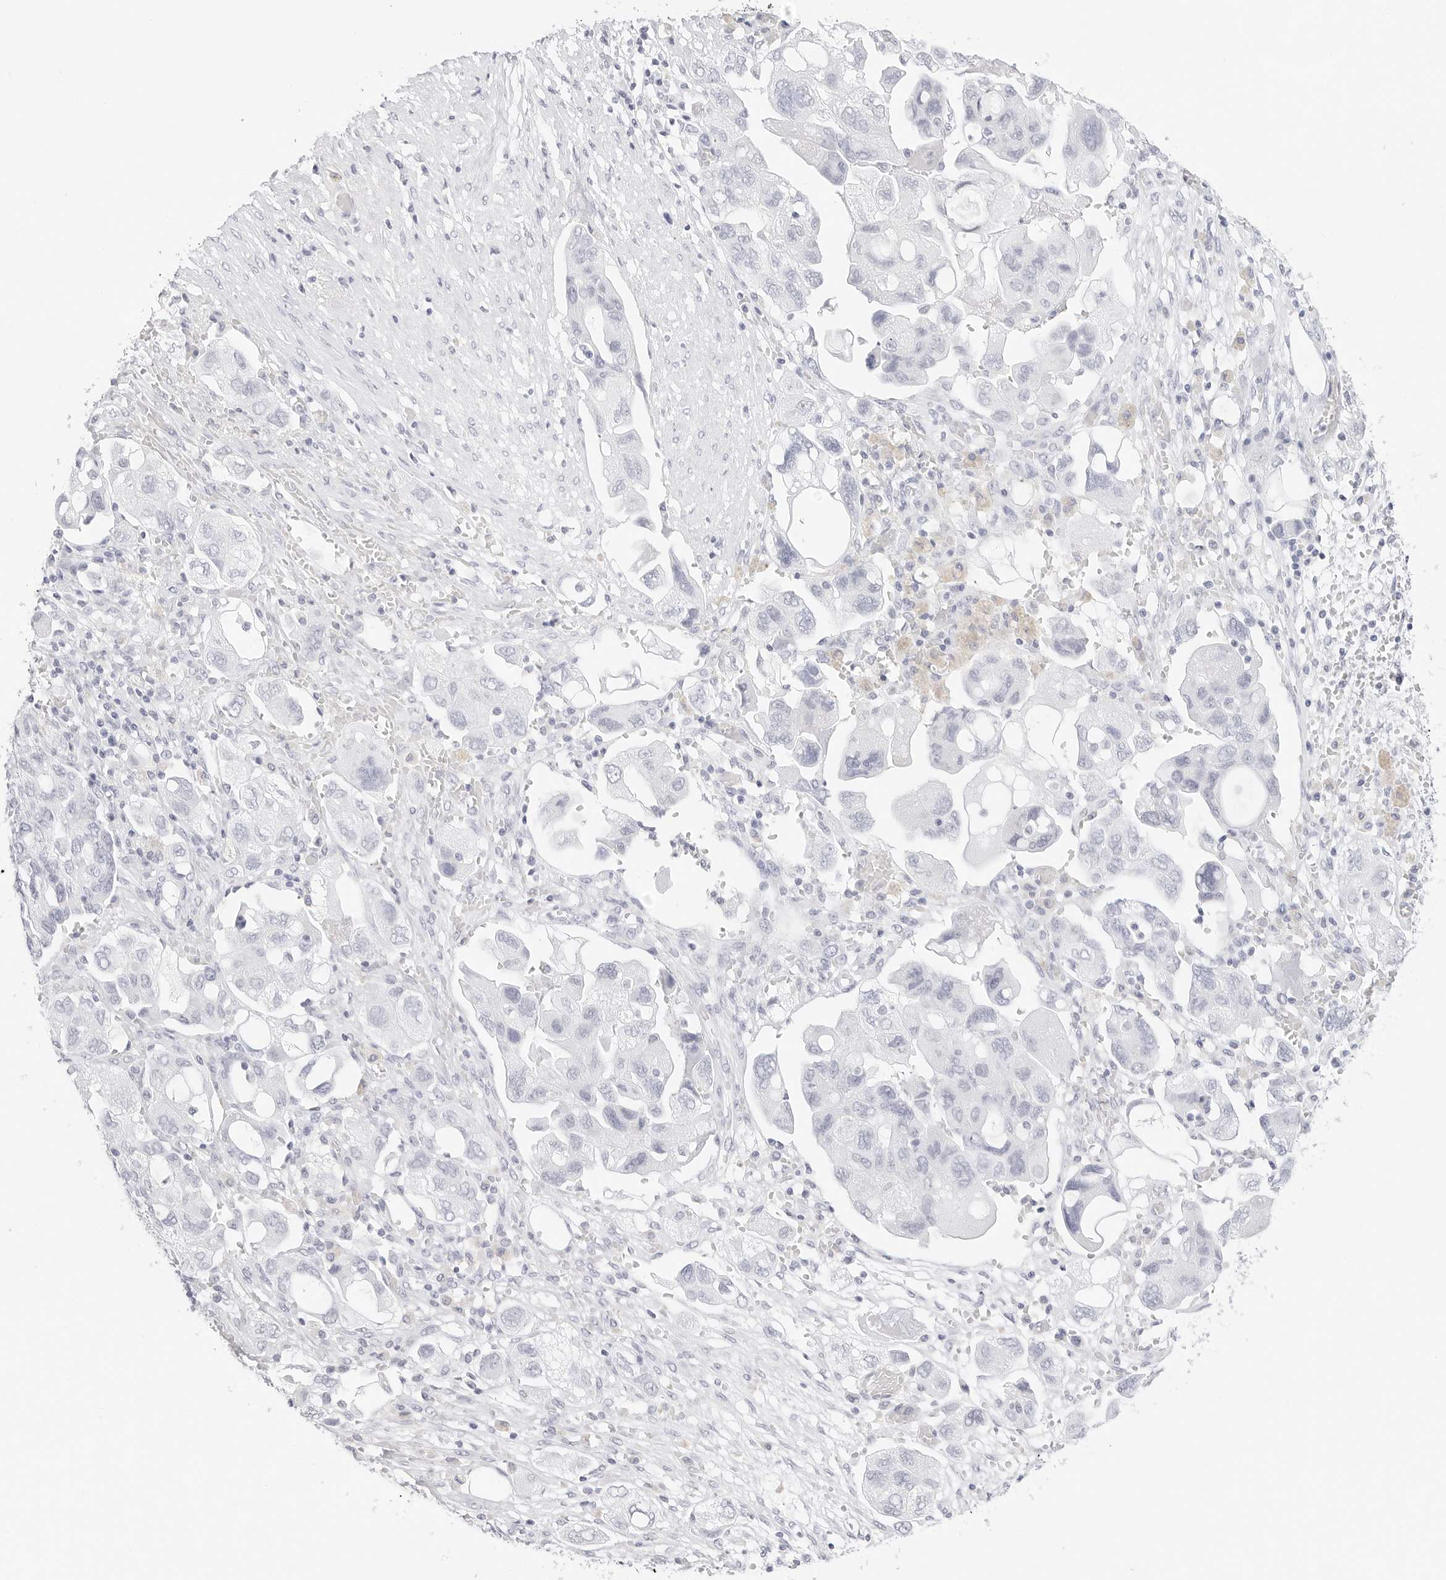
{"staining": {"intensity": "negative", "quantity": "none", "location": "none"}, "tissue": "ovarian cancer", "cell_type": "Tumor cells", "image_type": "cancer", "snomed": [{"axis": "morphology", "description": "Carcinoma, NOS"}, {"axis": "morphology", "description": "Cystadenocarcinoma, serous, NOS"}, {"axis": "topography", "description": "Ovary"}], "caption": "The micrograph demonstrates no staining of tumor cells in ovarian cancer (serous cystadenocarcinoma). Brightfield microscopy of immunohistochemistry stained with DAB (3,3'-diaminobenzidine) (brown) and hematoxylin (blue), captured at high magnification.", "gene": "TFF2", "patient": {"sex": "female", "age": 69}}